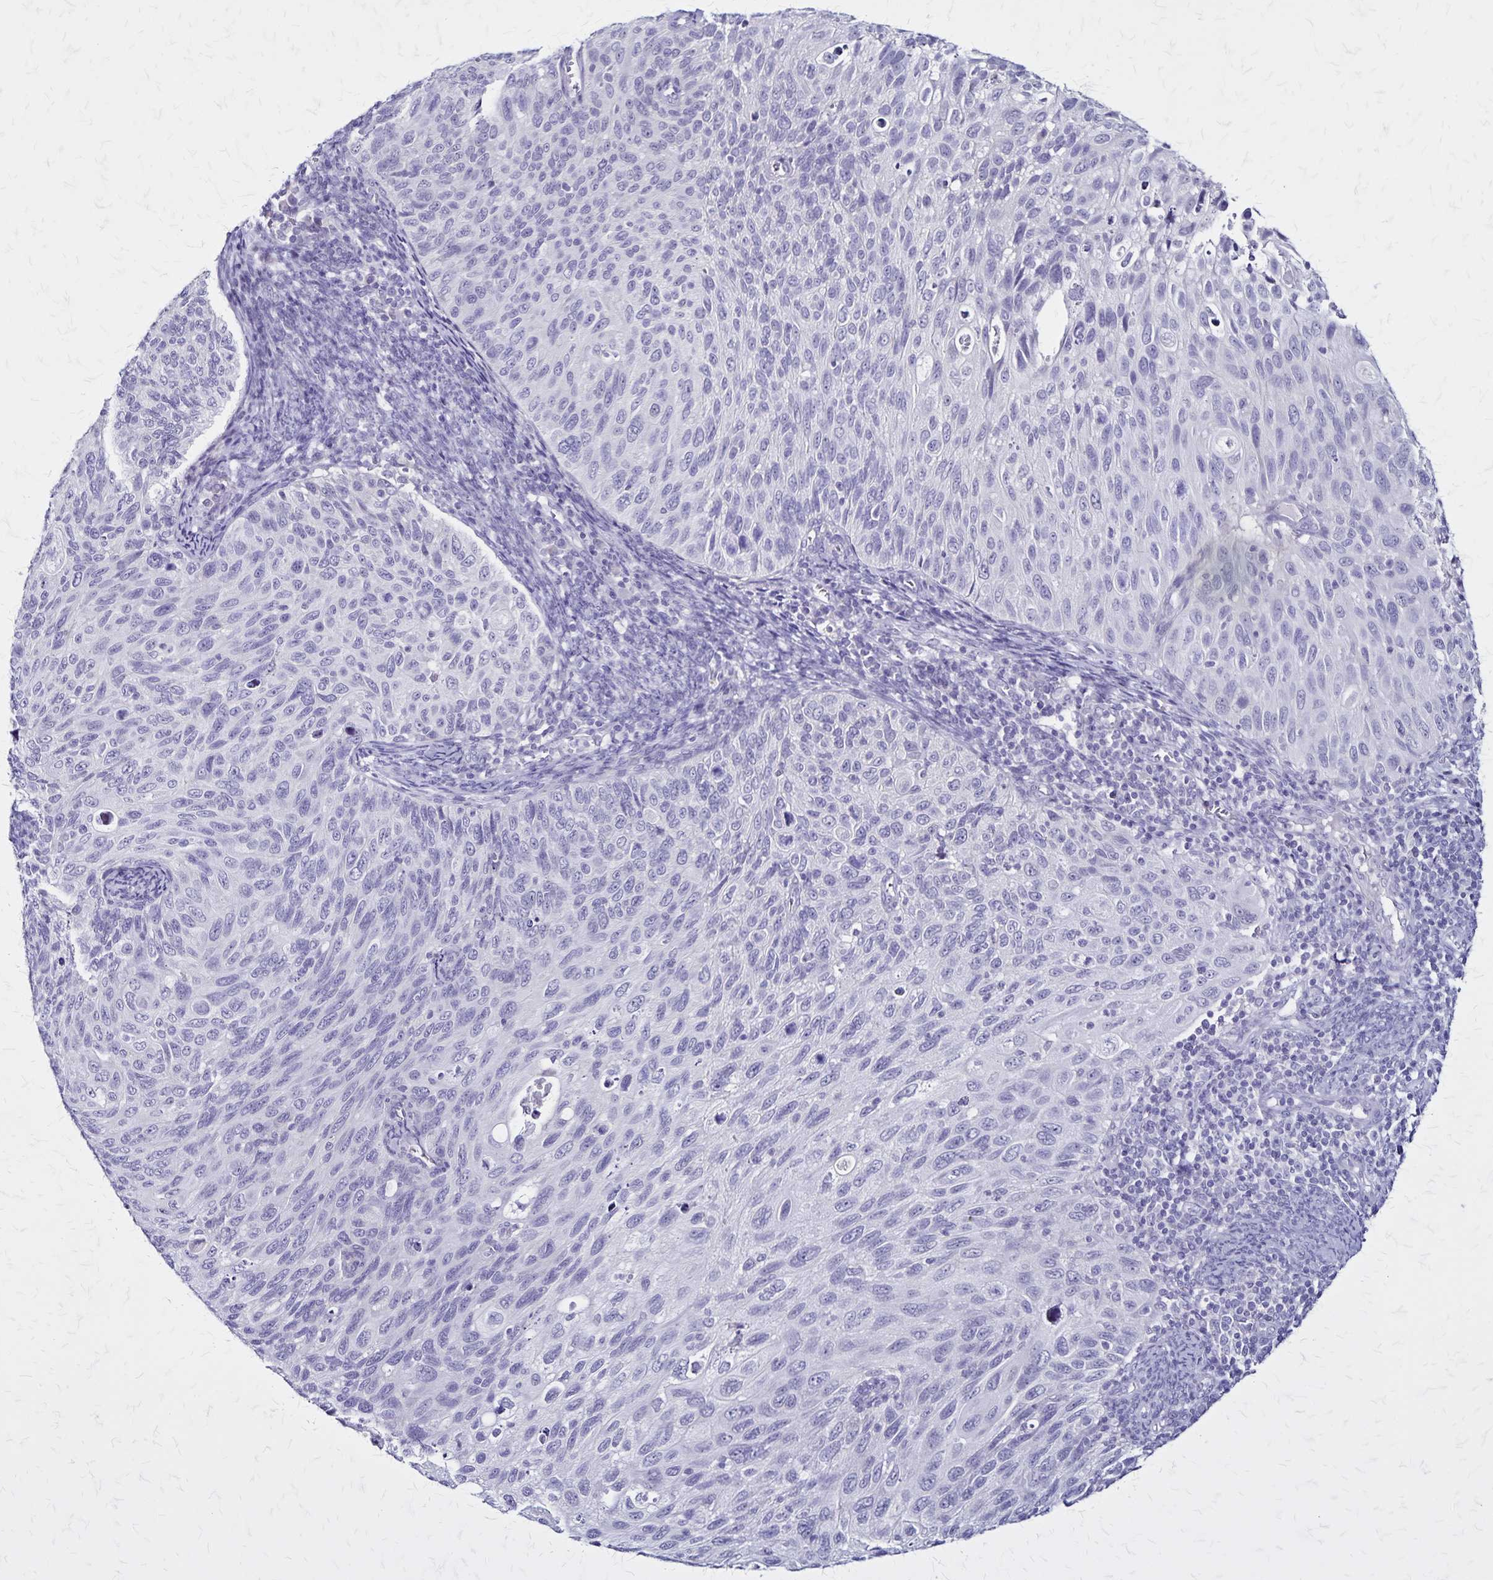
{"staining": {"intensity": "negative", "quantity": "none", "location": "none"}, "tissue": "cervical cancer", "cell_type": "Tumor cells", "image_type": "cancer", "snomed": [{"axis": "morphology", "description": "Squamous cell carcinoma, NOS"}, {"axis": "topography", "description": "Cervix"}], "caption": "A histopathology image of human cervical squamous cell carcinoma is negative for staining in tumor cells. (Stains: DAB (3,3'-diaminobenzidine) immunohistochemistry with hematoxylin counter stain, Microscopy: brightfield microscopy at high magnification).", "gene": "PLXNA4", "patient": {"sex": "female", "age": 70}}